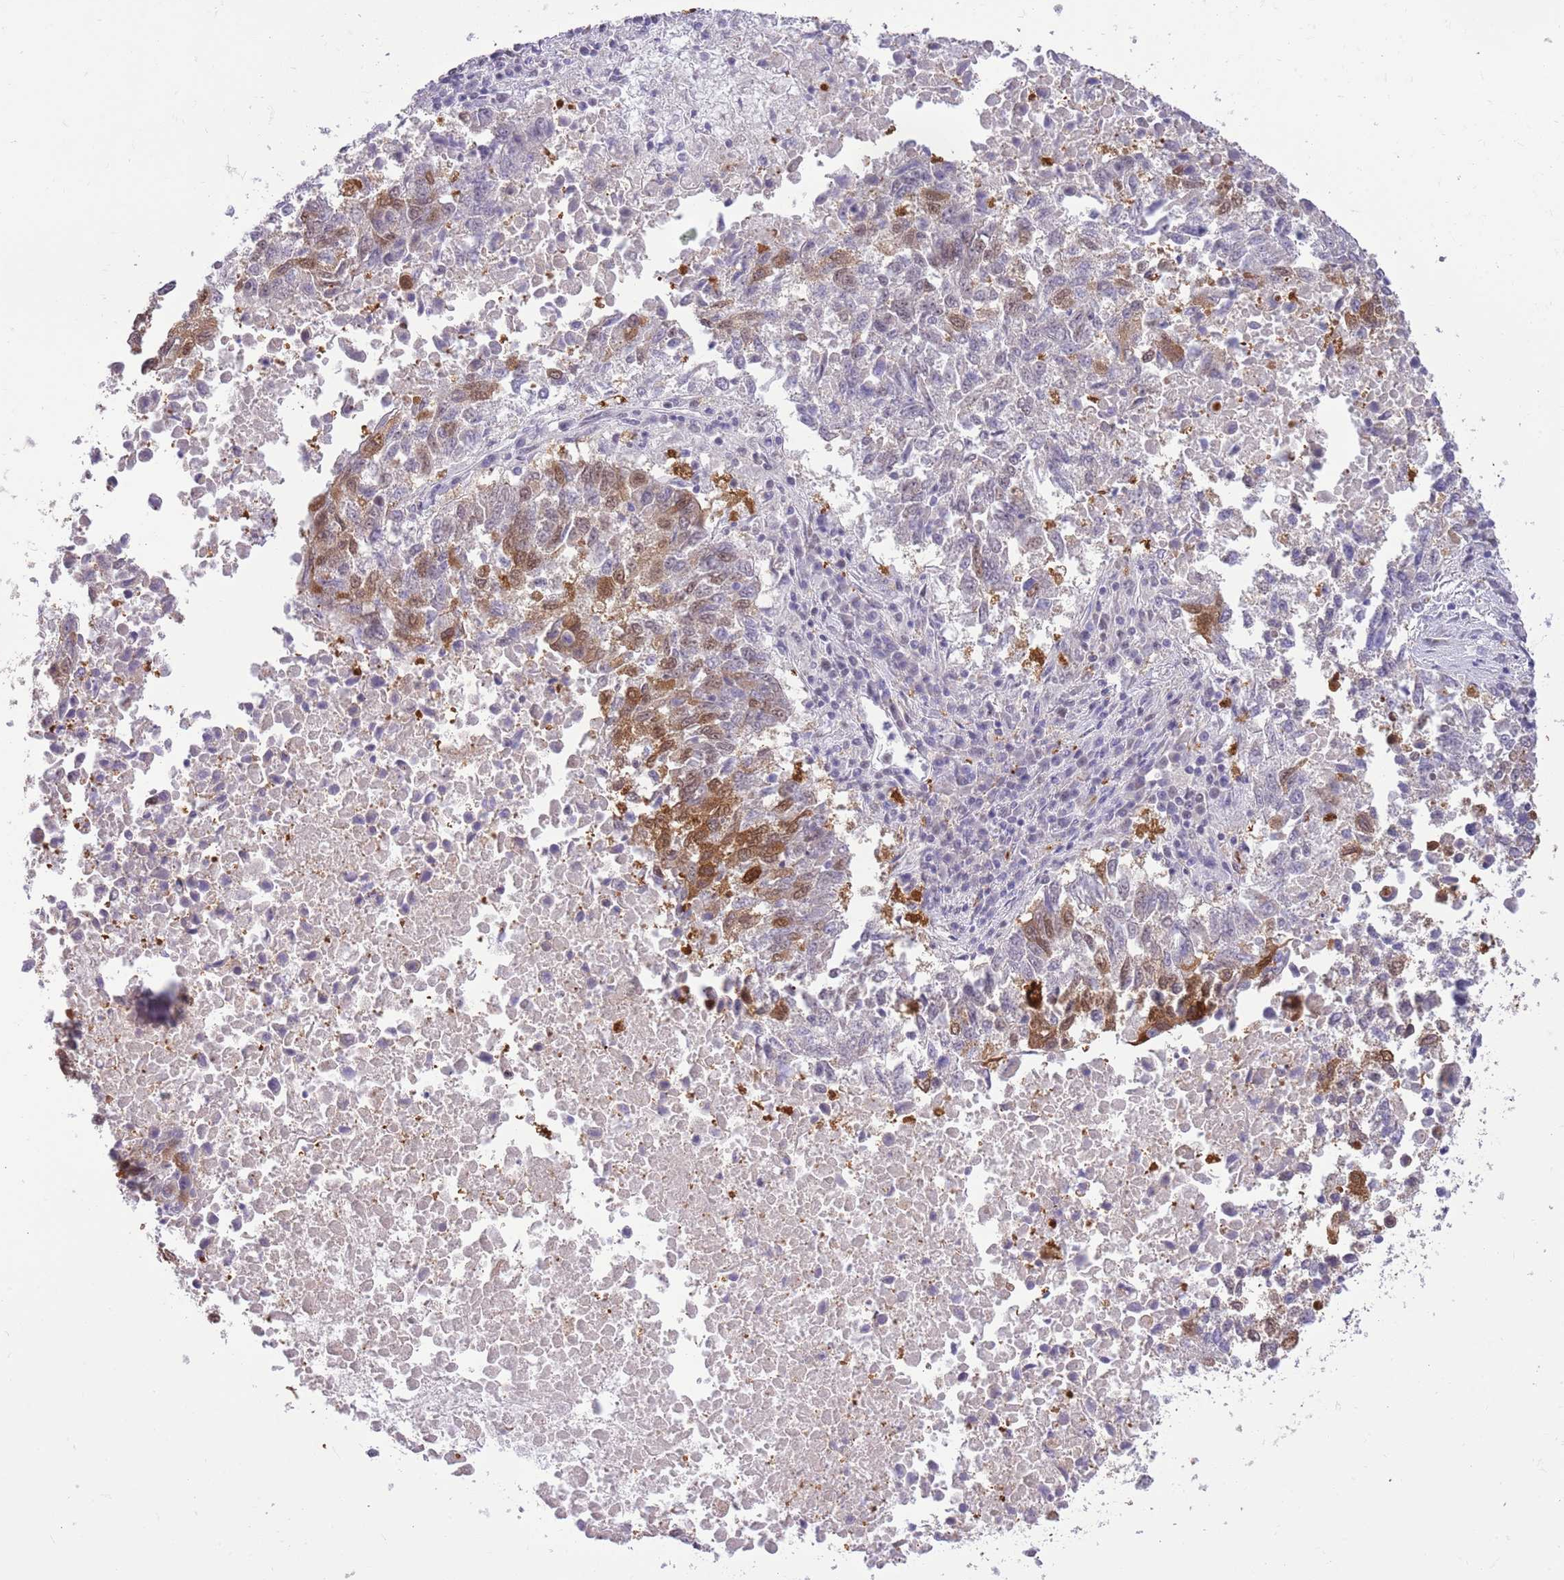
{"staining": {"intensity": "moderate", "quantity": "<25%", "location": "cytoplasmic/membranous,nuclear"}, "tissue": "lung cancer", "cell_type": "Tumor cells", "image_type": "cancer", "snomed": [{"axis": "morphology", "description": "Squamous cell carcinoma, NOS"}, {"axis": "topography", "description": "Lung"}], "caption": "Brown immunohistochemical staining in human lung squamous cell carcinoma demonstrates moderate cytoplasmic/membranous and nuclear expression in approximately <25% of tumor cells. The staining was performed using DAB to visualize the protein expression in brown, while the nuclei were stained in blue with hematoxylin (Magnification: 20x).", "gene": "TRIM32", "patient": {"sex": "male", "age": 73}}